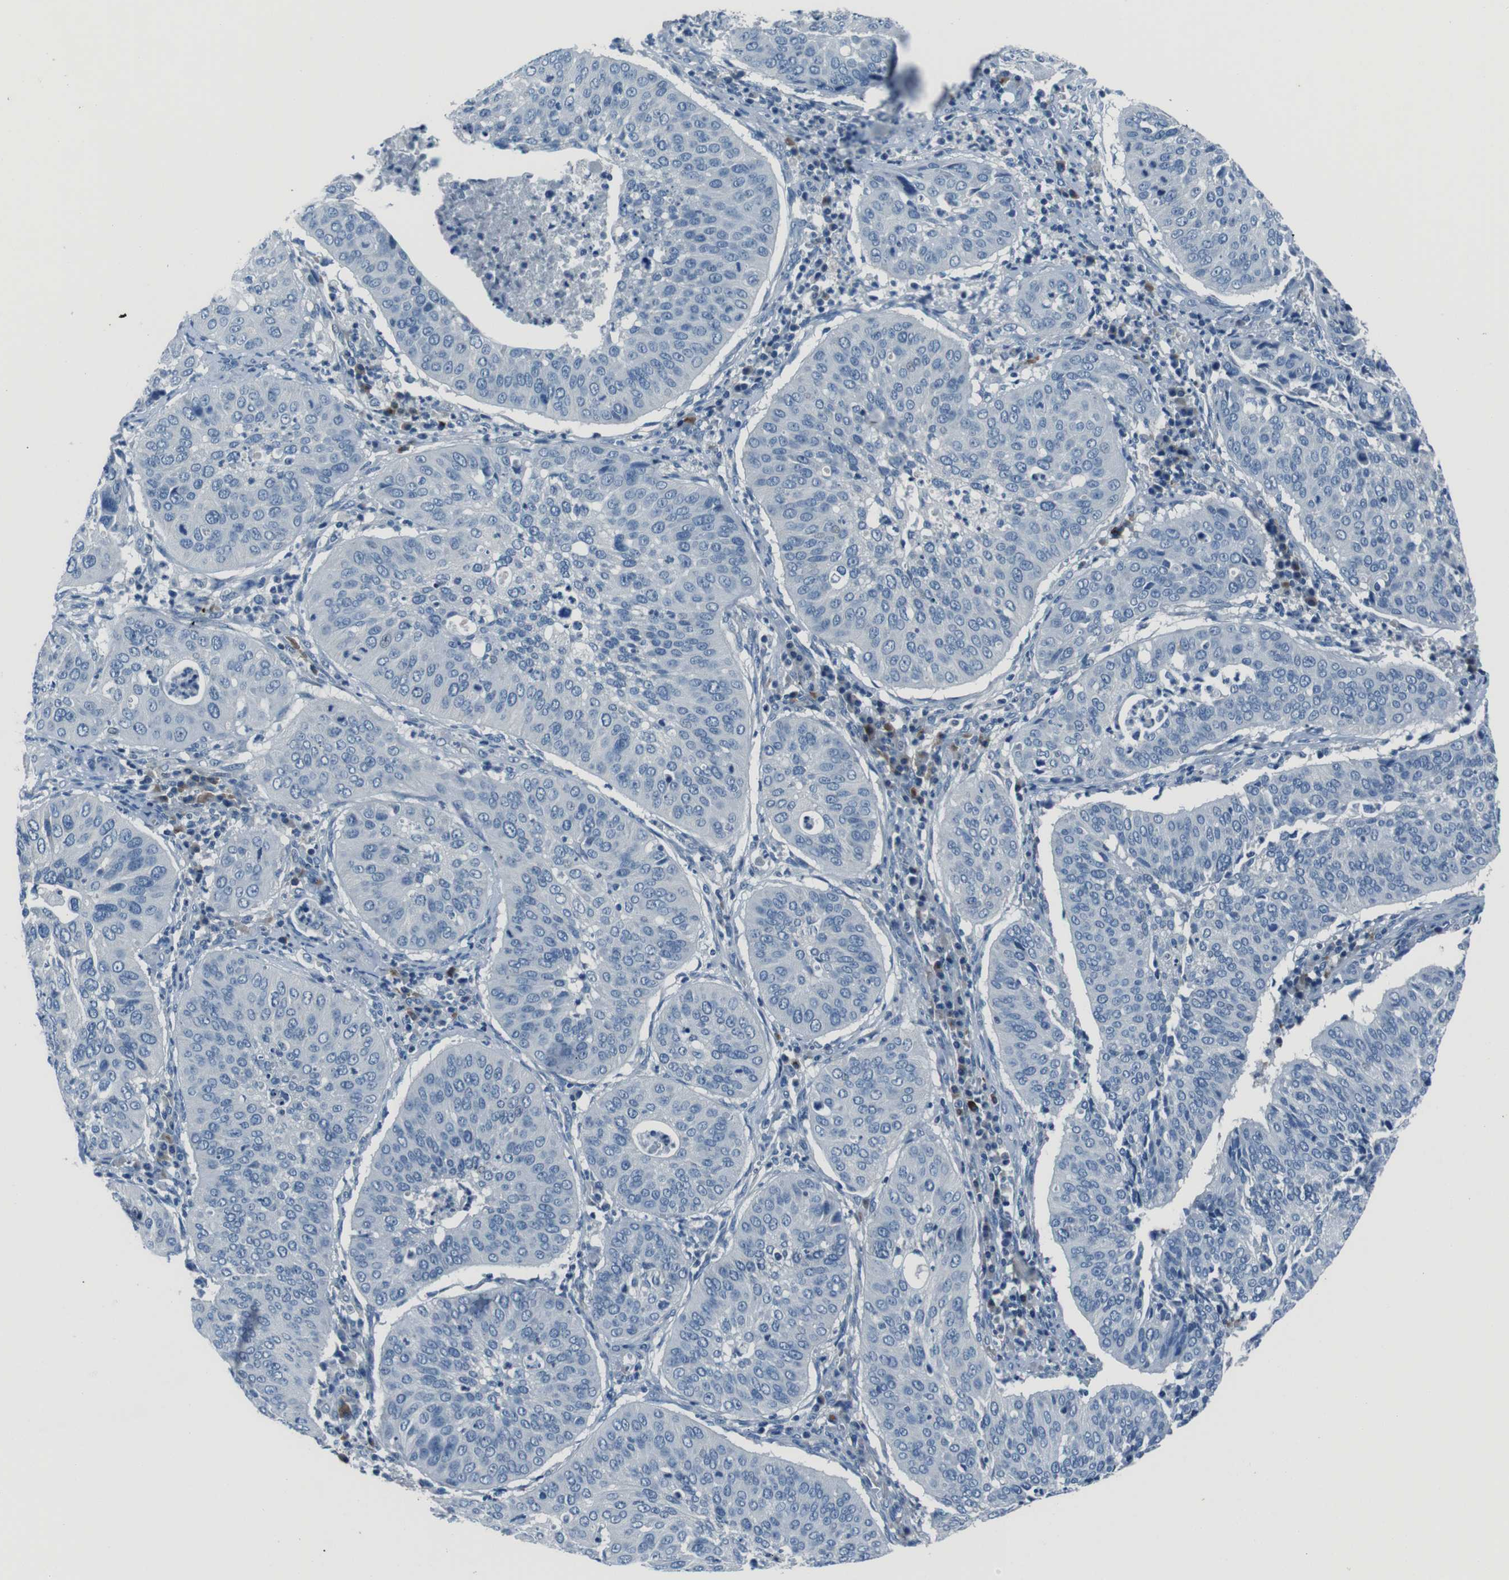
{"staining": {"intensity": "negative", "quantity": "none", "location": "none"}, "tissue": "cervical cancer", "cell_type": "Tumor cells", "image_type": "cancer", "snomed": [{"axis": "morphology", "description": "Normal tissue, NOS"}, {"axis": "morphology", "description": "Squamous cell carcinoma, NOS"}, {"axis": "topography", "description": "Cervix"}], "caption": "Immunohistochemistry of human cervical cancer displays no staining in tumor cells.", "gene": "ST6GAL1", "patient": {"sex": "female", "age": 39}}